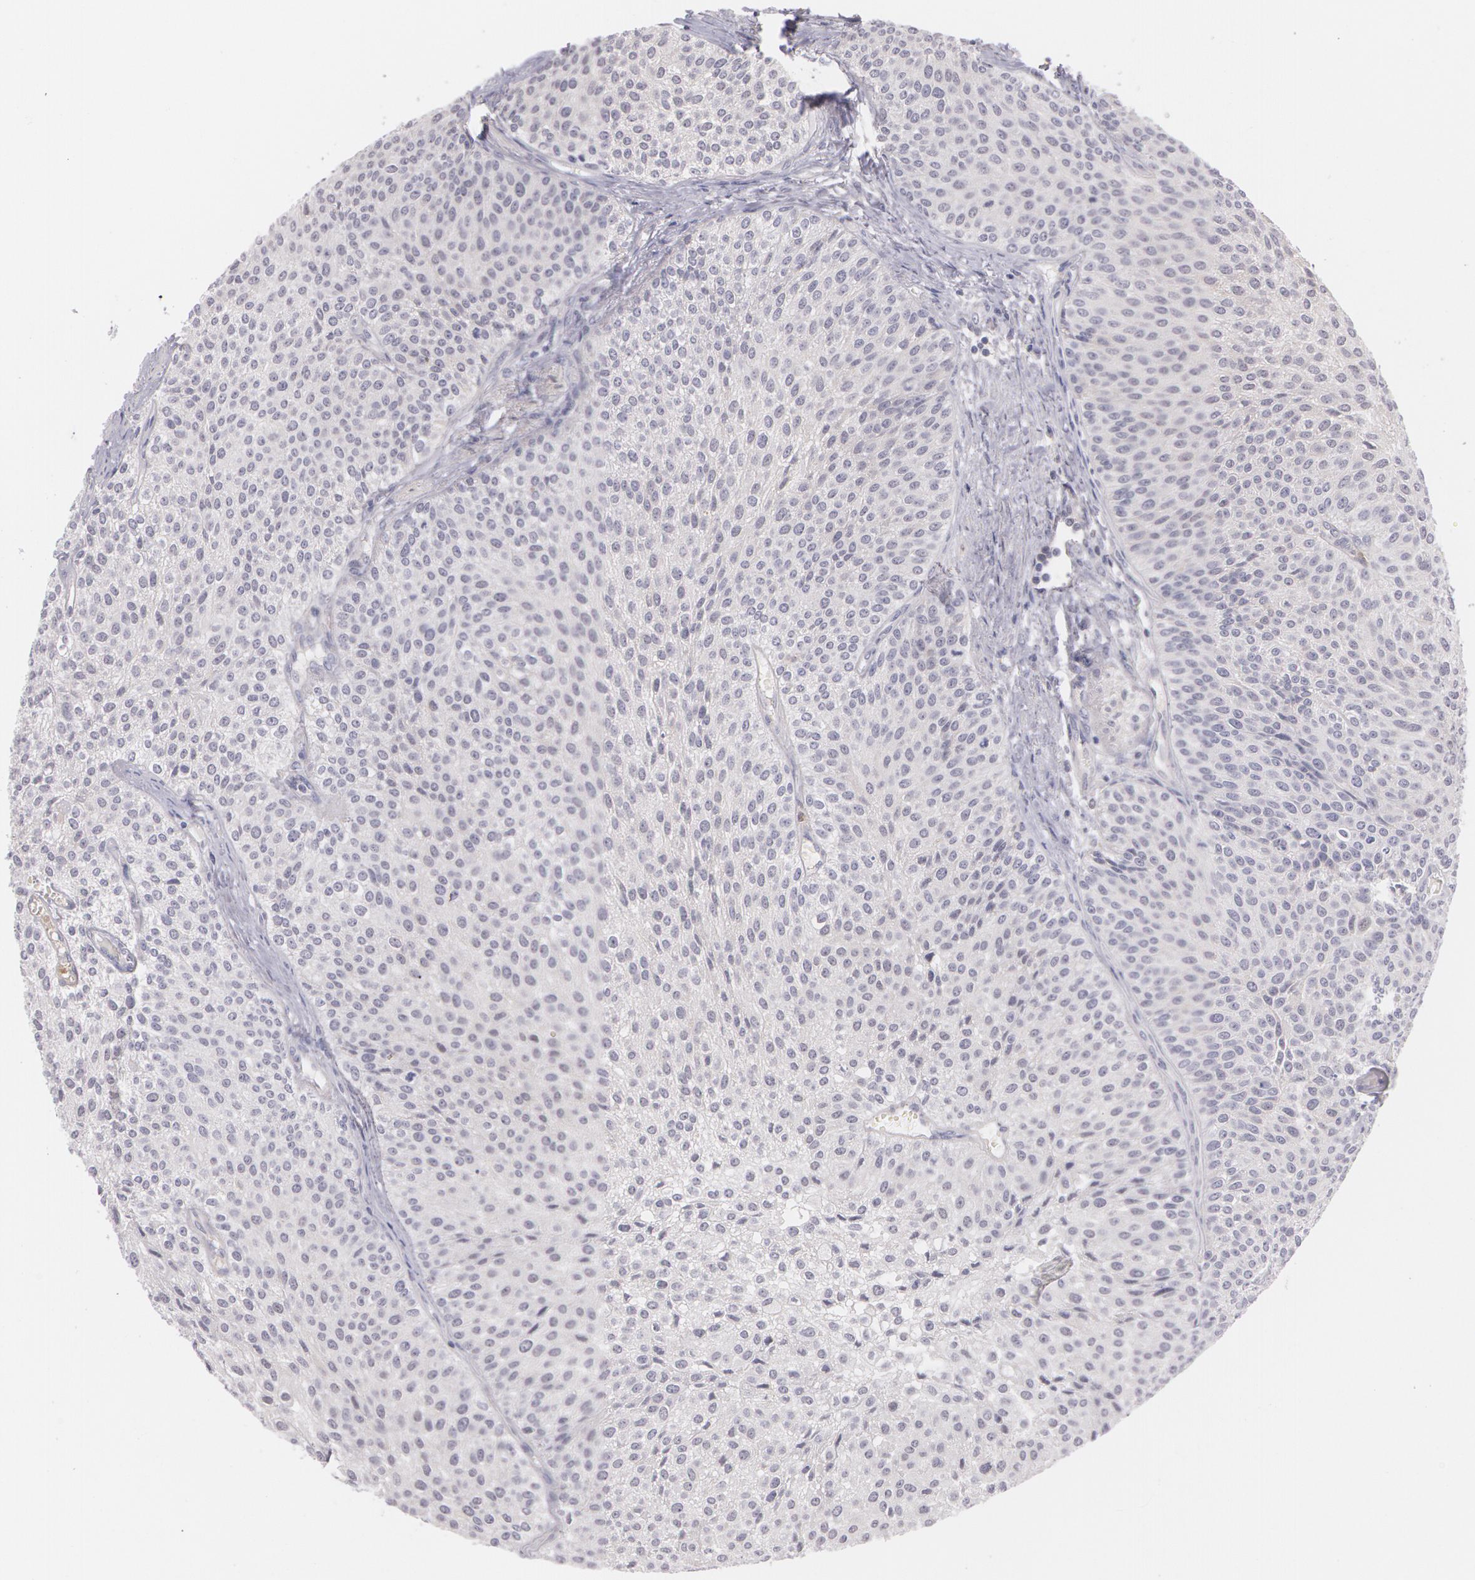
{"staining": {"intensity": "negative", "quantity": "none", "location": "none"}, "tissue": "urothelial cancer", "cell_type": "Tumor cells", "image_type": "cancer", "snomed": [{"axis": "morphology", "description": "Urothelial carcinoma, Low grade"}, {"axis": "topography", "description": "Urinary bladder"}], "caption": "IHC micrograph of neoplastic tissue: low-grade urothelial carcinoma stained with DAB displays no significant protein positivity in tumor cells. (DAB immunohistochemistry, high magnification).", "gene": "LBP", "patient": {"sex": "female", "age": 73}}